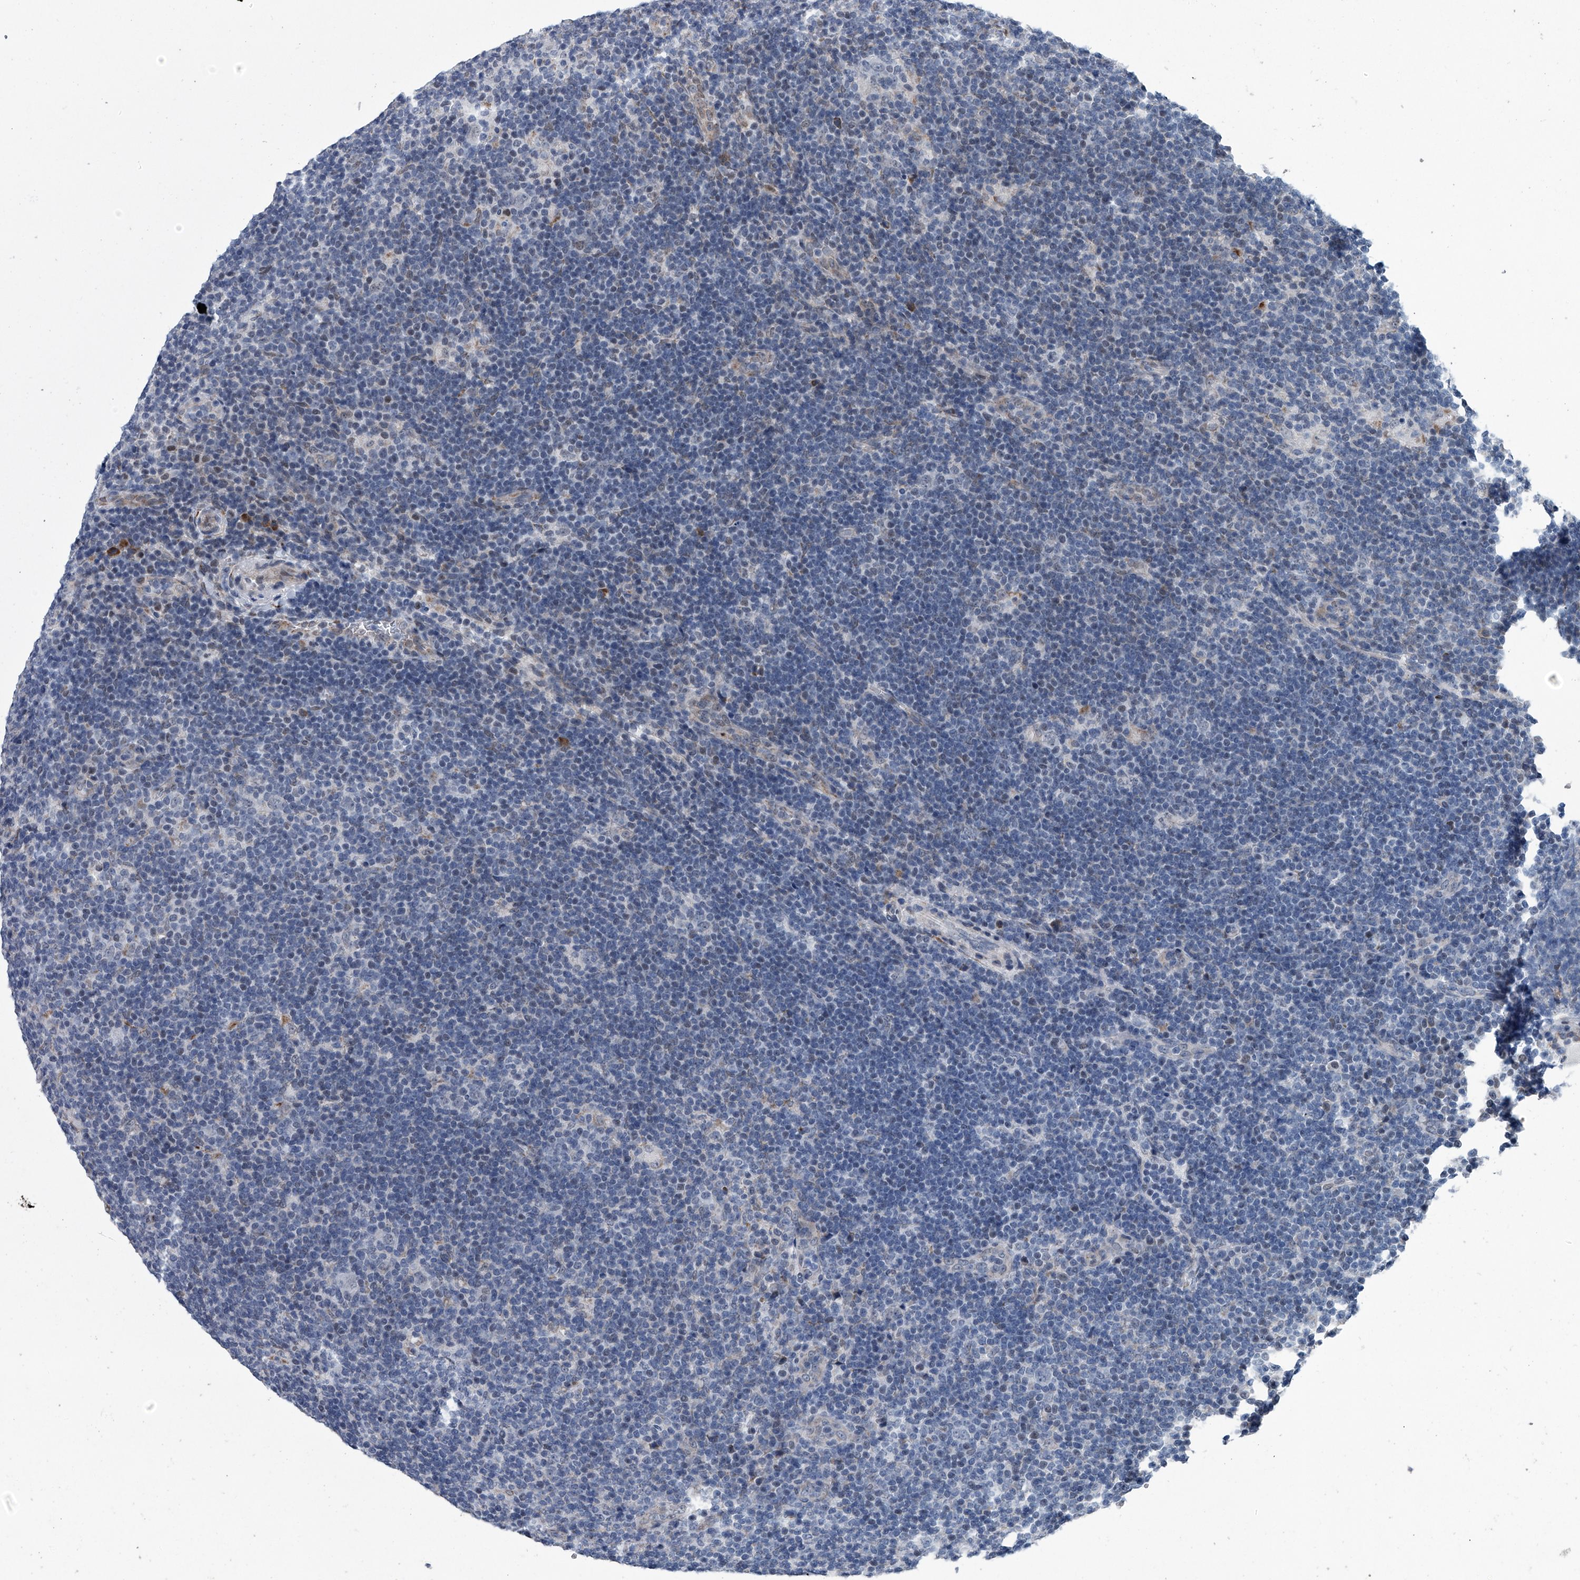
{"staining": {"intensity": "negative", "quantity": "none", "location": "none"}, "tissue": "lymphoma", "cell_type": "Tumor cells", "image_type": "cancer", "snomed": [{"axis": "morphology", "description": "Hodgkin's disease, NOS"}, {"axis": "topography", "description": "Lymph node"}], "caption": "High magnification brightfield microscopy of Hodgkin's disease stained with DAB (brown) and counterstained with hematoxylin (blue): tumor cells show no significant positivity.", "gene": "PPP2R5D", "patient": {"sex": "female", "age": 57}}